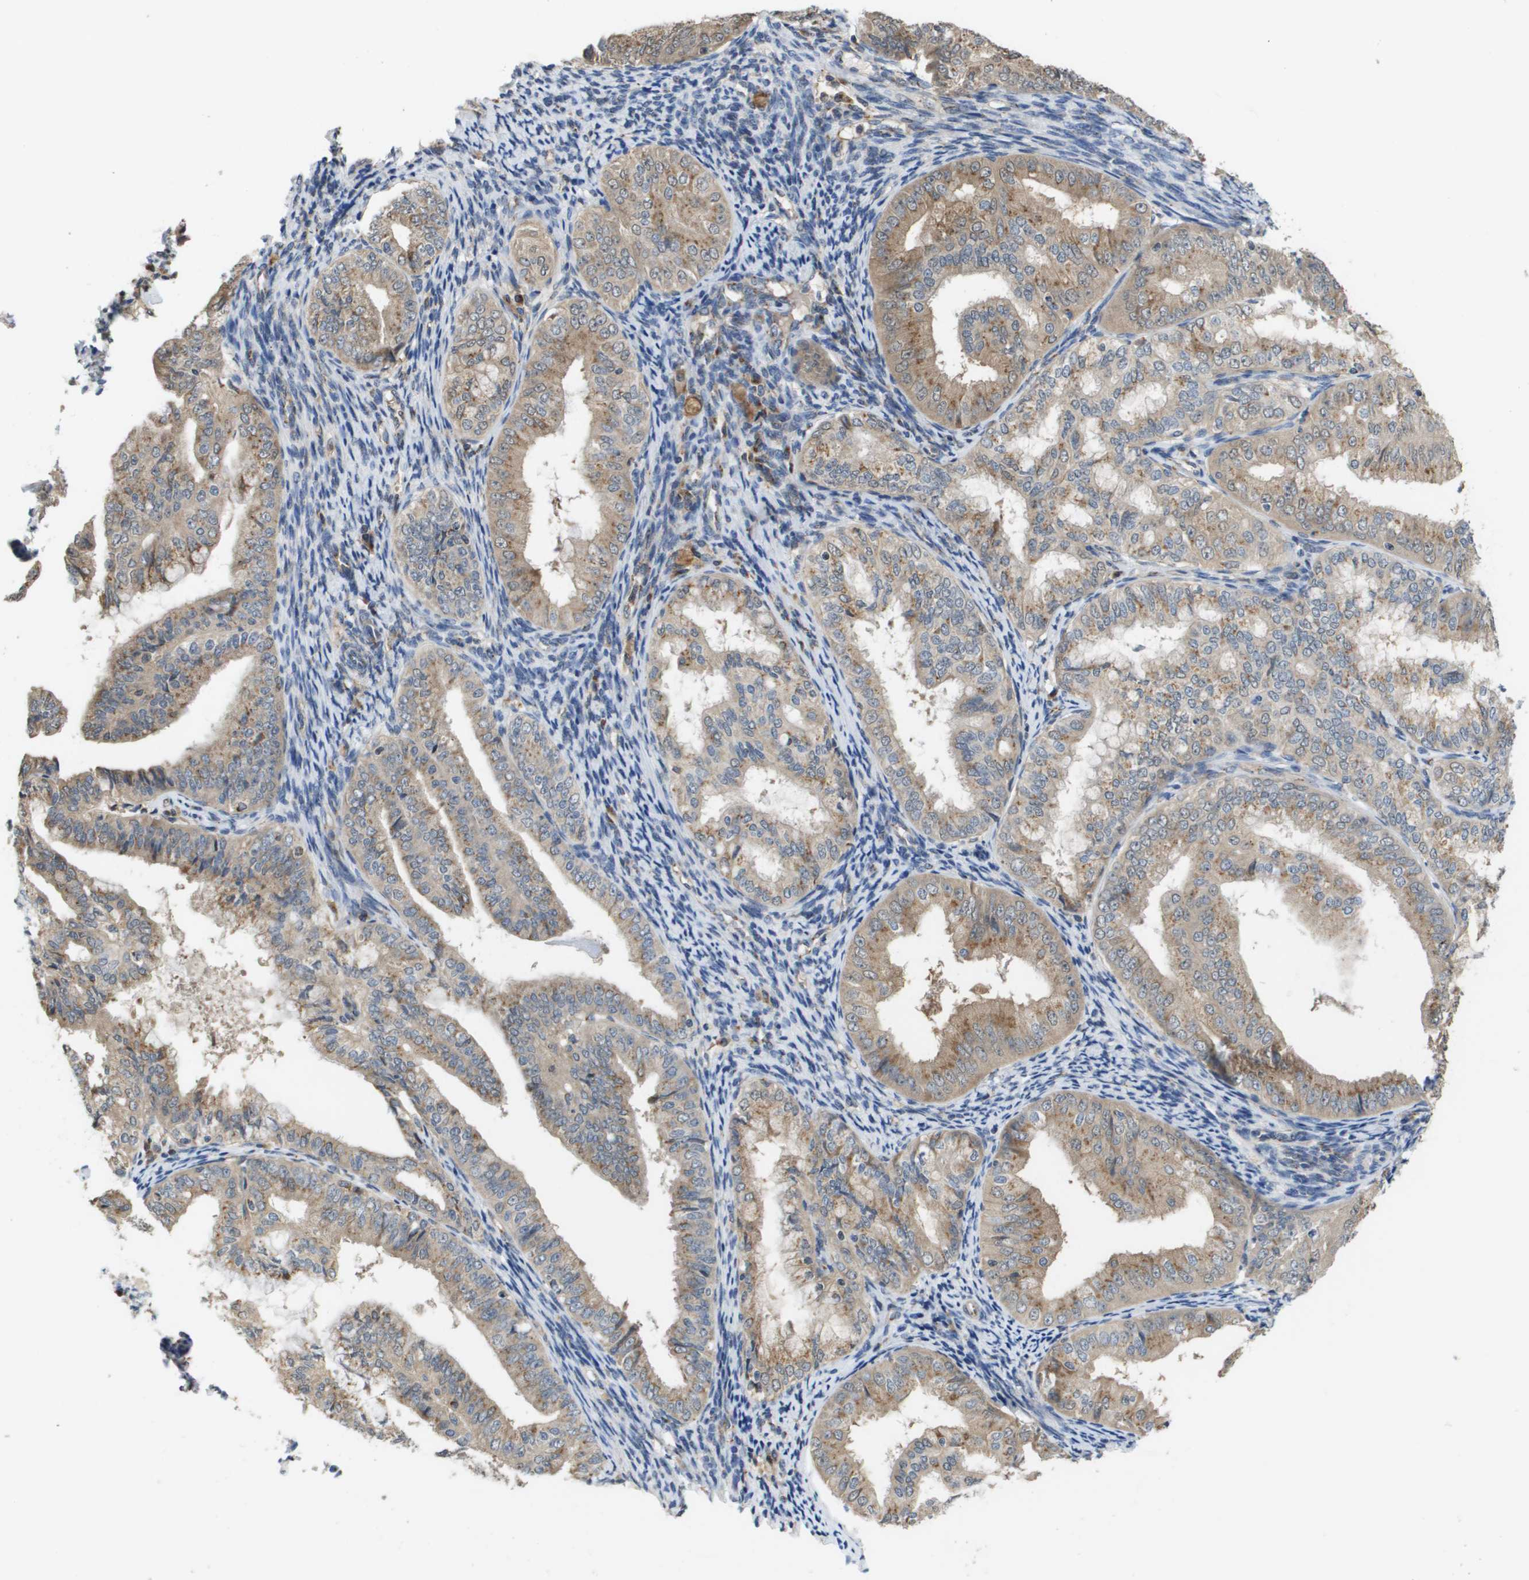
{"staining": {"intensity": "moderate", "quantity": "25%-75%", "location": "cytoplasmic/membranous"}, "tissue": "endometrial cancer", "cell_type": "Tumor cells", "image_type": "cancer", "snomed": [{"axis": "morphology", "description": "Adenocarcinoma, NOS"}, {"axis": "topography", "description": "Endometrium"}], "caption": "Adenocarcinoma (endometrial) tissue displays moderate cytoplasmic/membranous staining in approximately 25%-75% of tumor cells", "gene": "PCK1", "patient": {"sex": "female", "age": 63}}